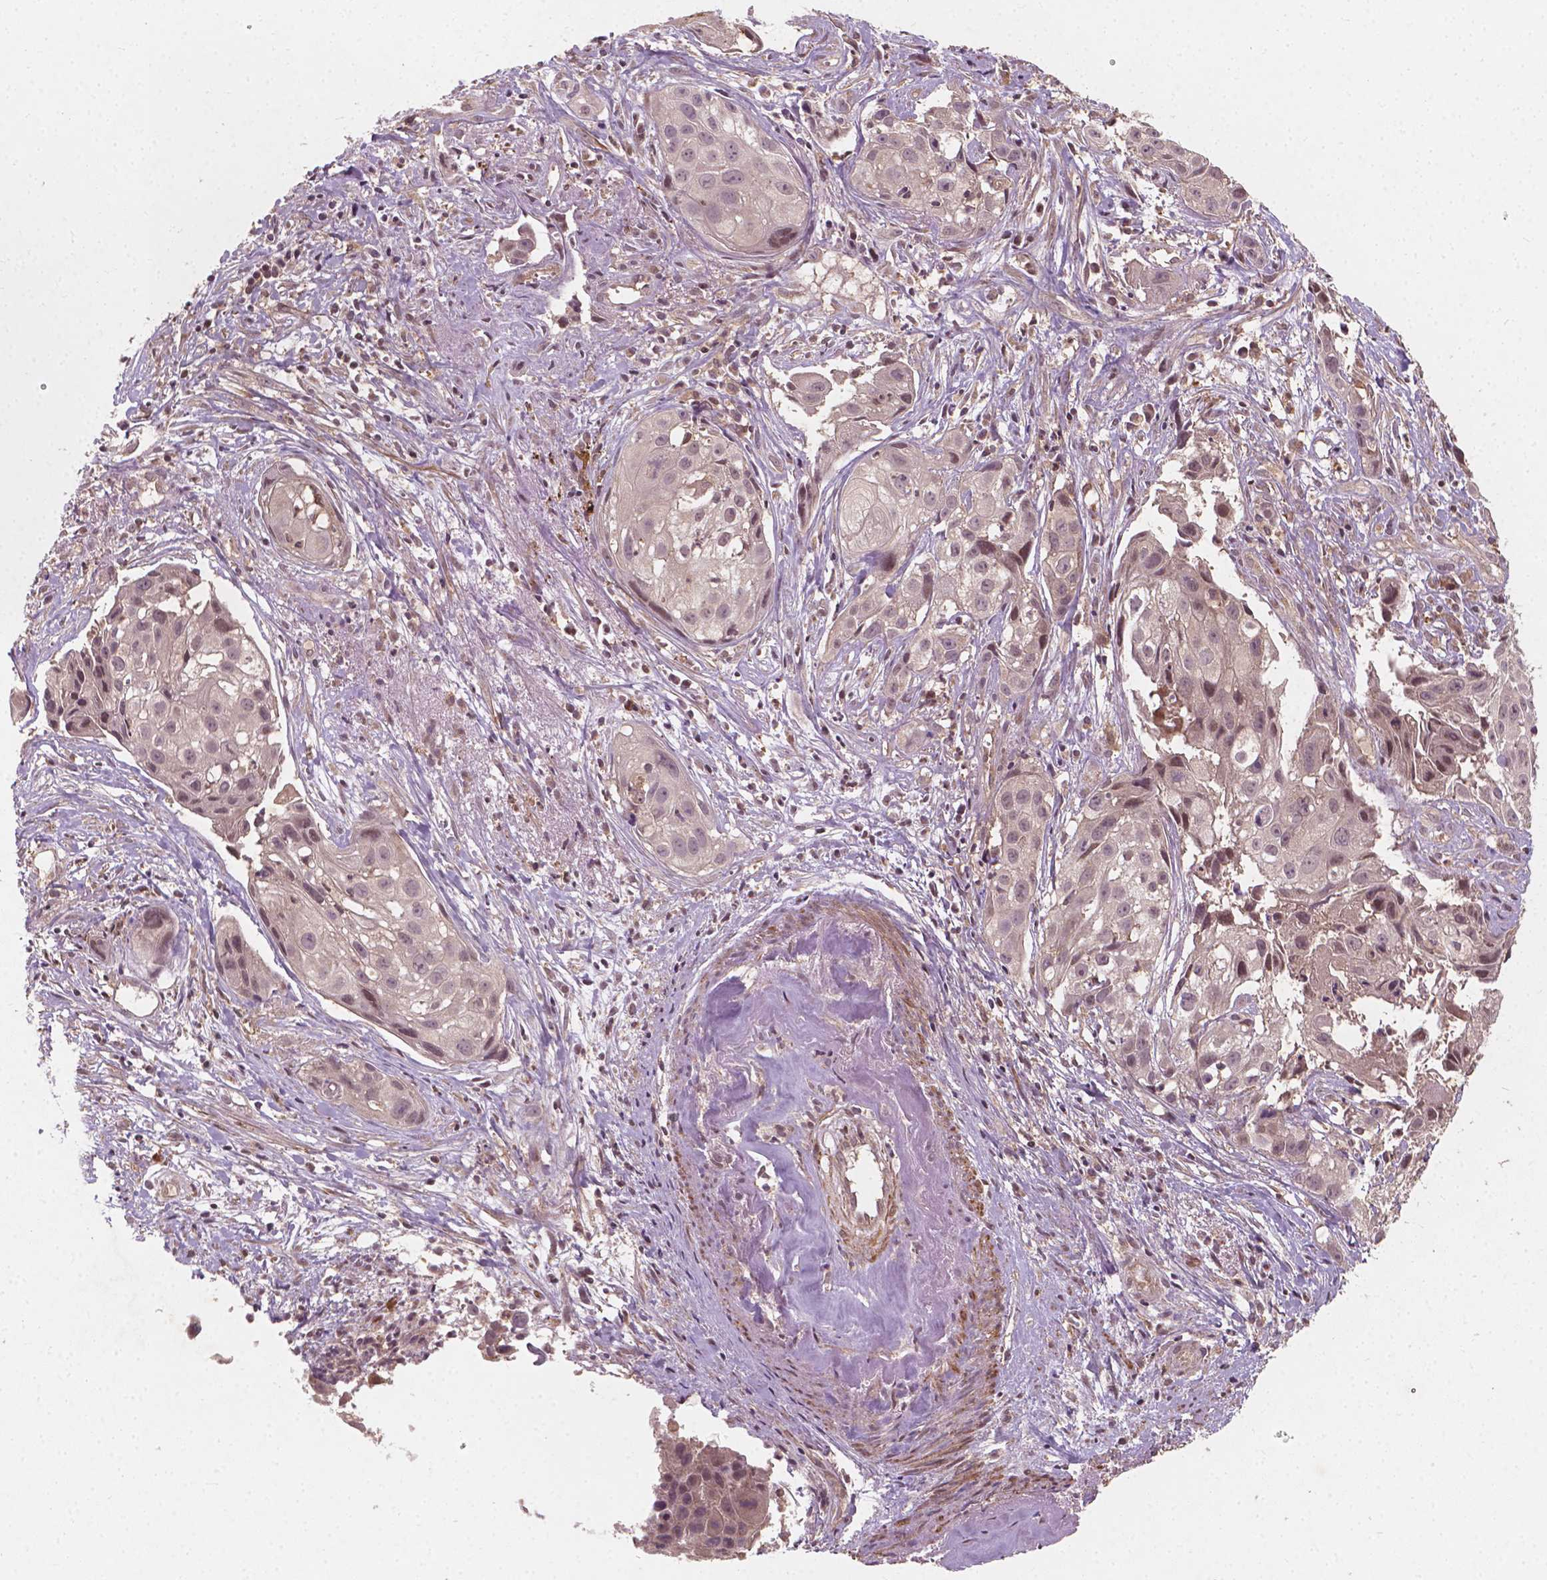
{"staining": {"intensity": "weak", "quantity": "<25%", "location": "cytoplasmic/membranous"}, "tissue": "cervical cancer", "cell_type": "Tumor cells", "image_type": "cancer", "snomed": [{"axis": "morphology", "description": "Squamous cell carcinoma, NOS"}, {"axis": "topography", "description": "Cervix"}], "caption": "A high-resolution image shows IHC staining of cervical cancer, which displays no significant staining in tumor cells. (Brightfield microscopy of DAB immunohistochemistry (IHC) at high magnification).", "gene": "CYFIP2", "patient": {"sex": "female", "age": 53}}